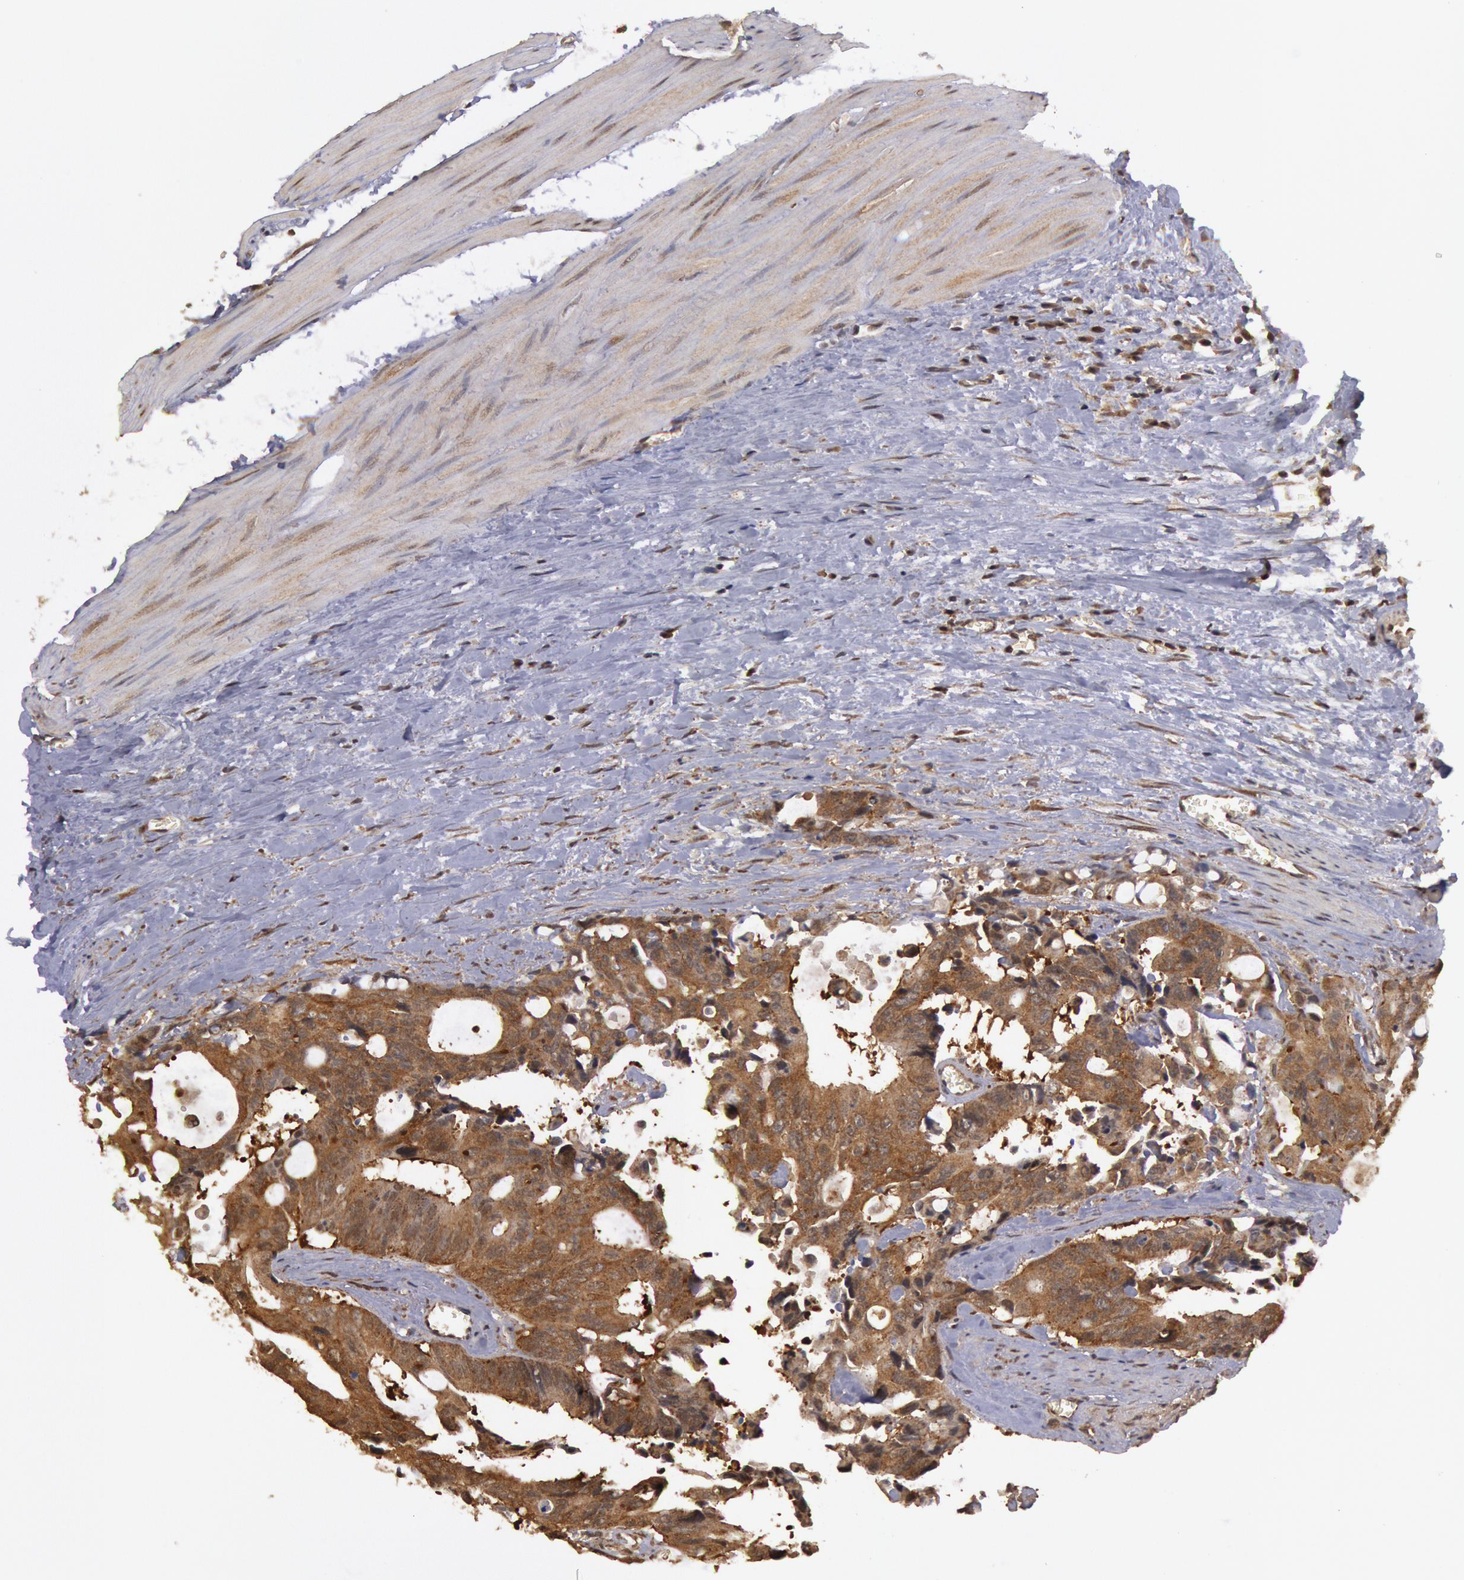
{"staining": {"intensity": "moderate", "quantity": ">75%", "location": "cytoplasmic/membranous"}, "tissue": "colorectal cancer", "cell_type": "Tumor cells", "image_type": "cancer", "snomed": [{"axis": "morphology", "description": "Adenocarcinoma, NOS"}, {"axis": "topography", "description": "Rectum"}], "caption": "Adenocarcinoma (colorectal) tissue reveals moderate cytoplasmic/membranous positivity in about >75% of tumor cells", "gene": "USP14", "patient": {"sex": "male", "age": 76}}